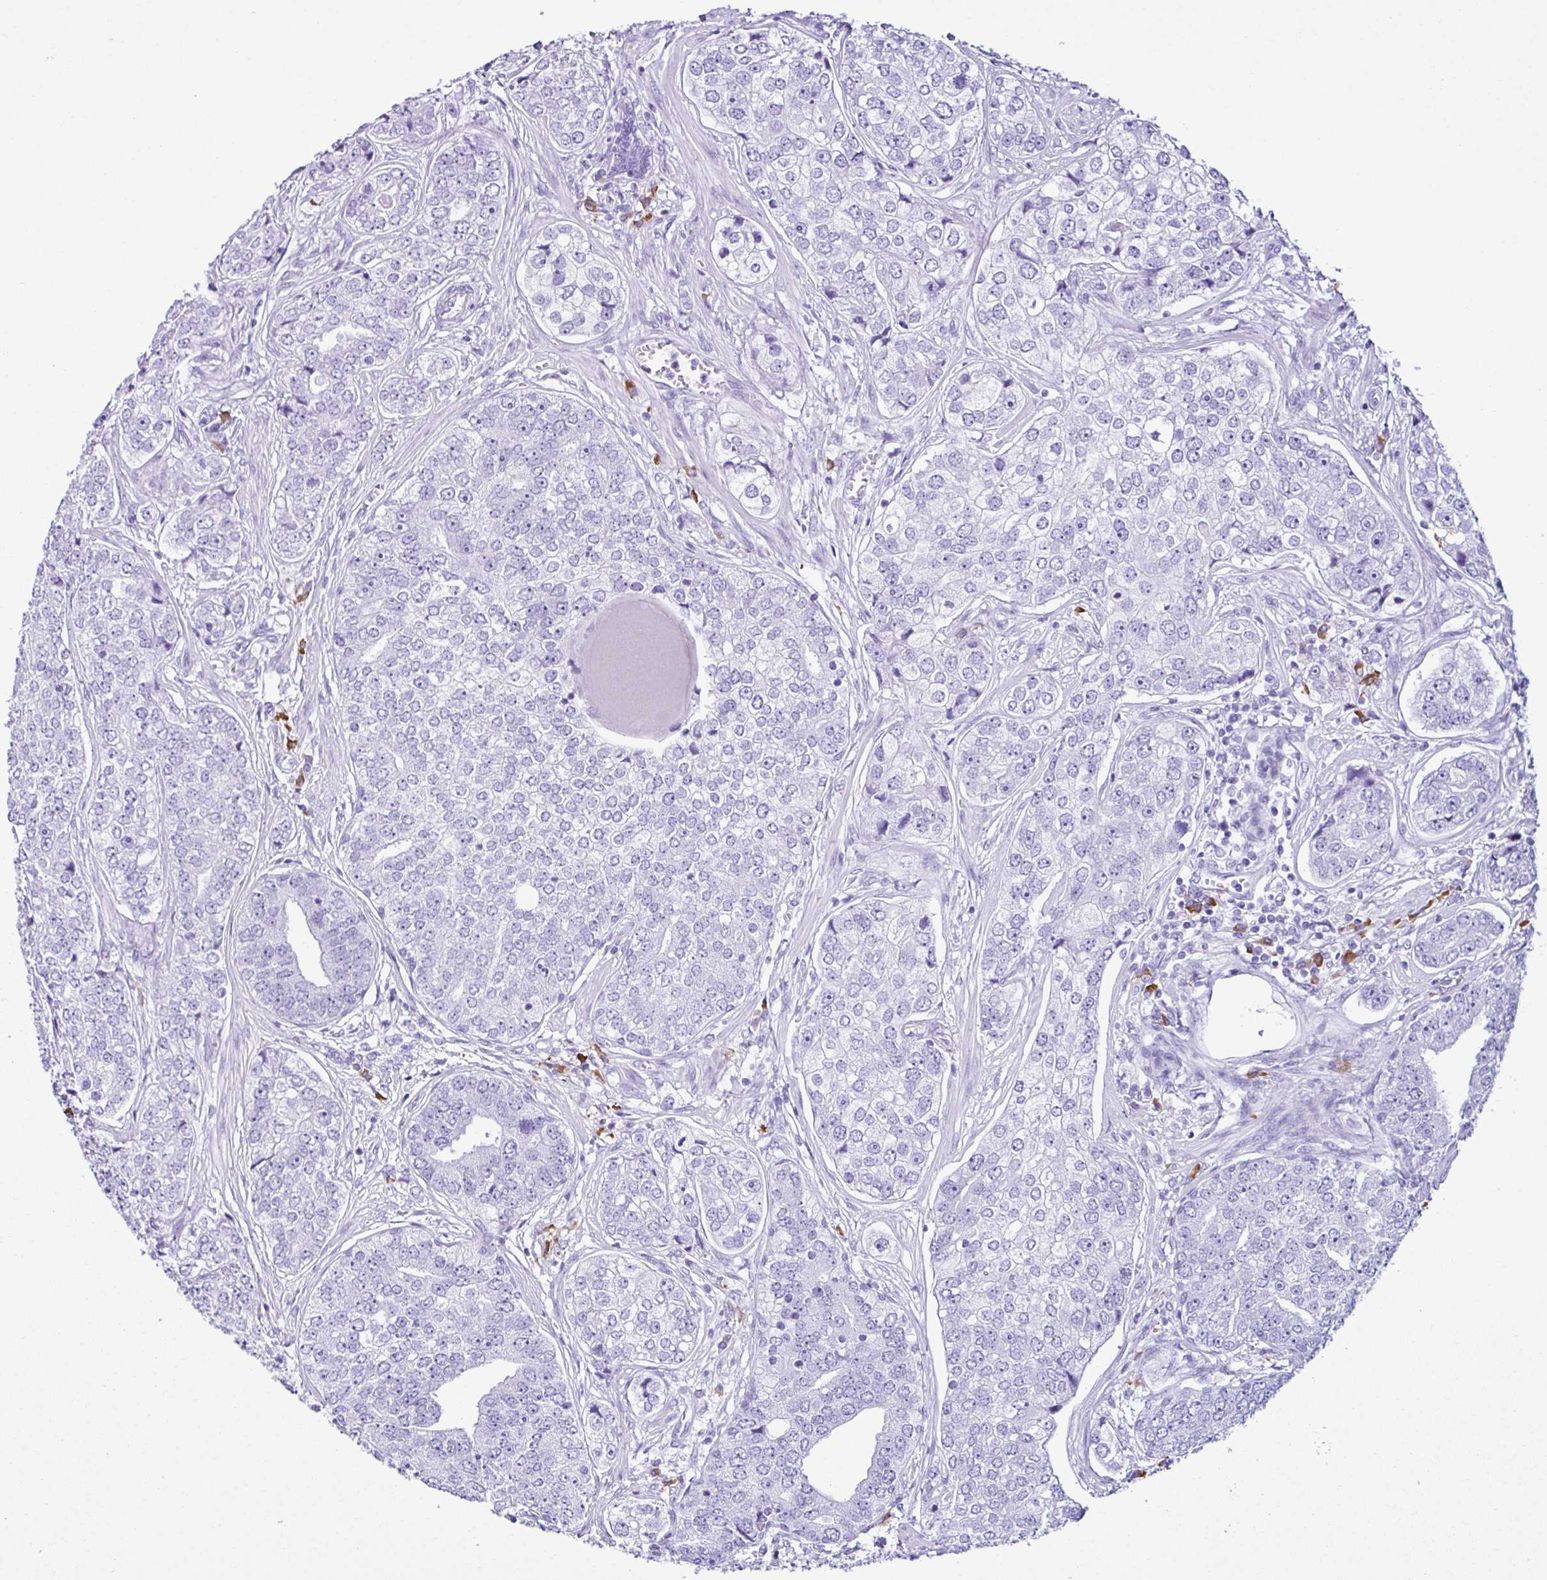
{"staining": {"intensity": "negative", "quantity": "none", "location": "none"}, "tissue": "prostate cancer", "cell_type": "Tumor cells", "image_type": "cancer", "snomed": [{"axis": "morphology", "description": "Adenocarcinoma, High grade"}, {"axis": "topography", "description": "Prostate"}], "caption": "DAB immunohistochemical staining of human prostate cancer exhibits no significant staining in tumor cells. Brightfield microscopy of immunohistochemistry (IHC) stained with DAB (brown) and hematoxylin (blue), captured at high magnification.", "gene": "PIGF", "patient": {"sex": "male", "age": 60}}